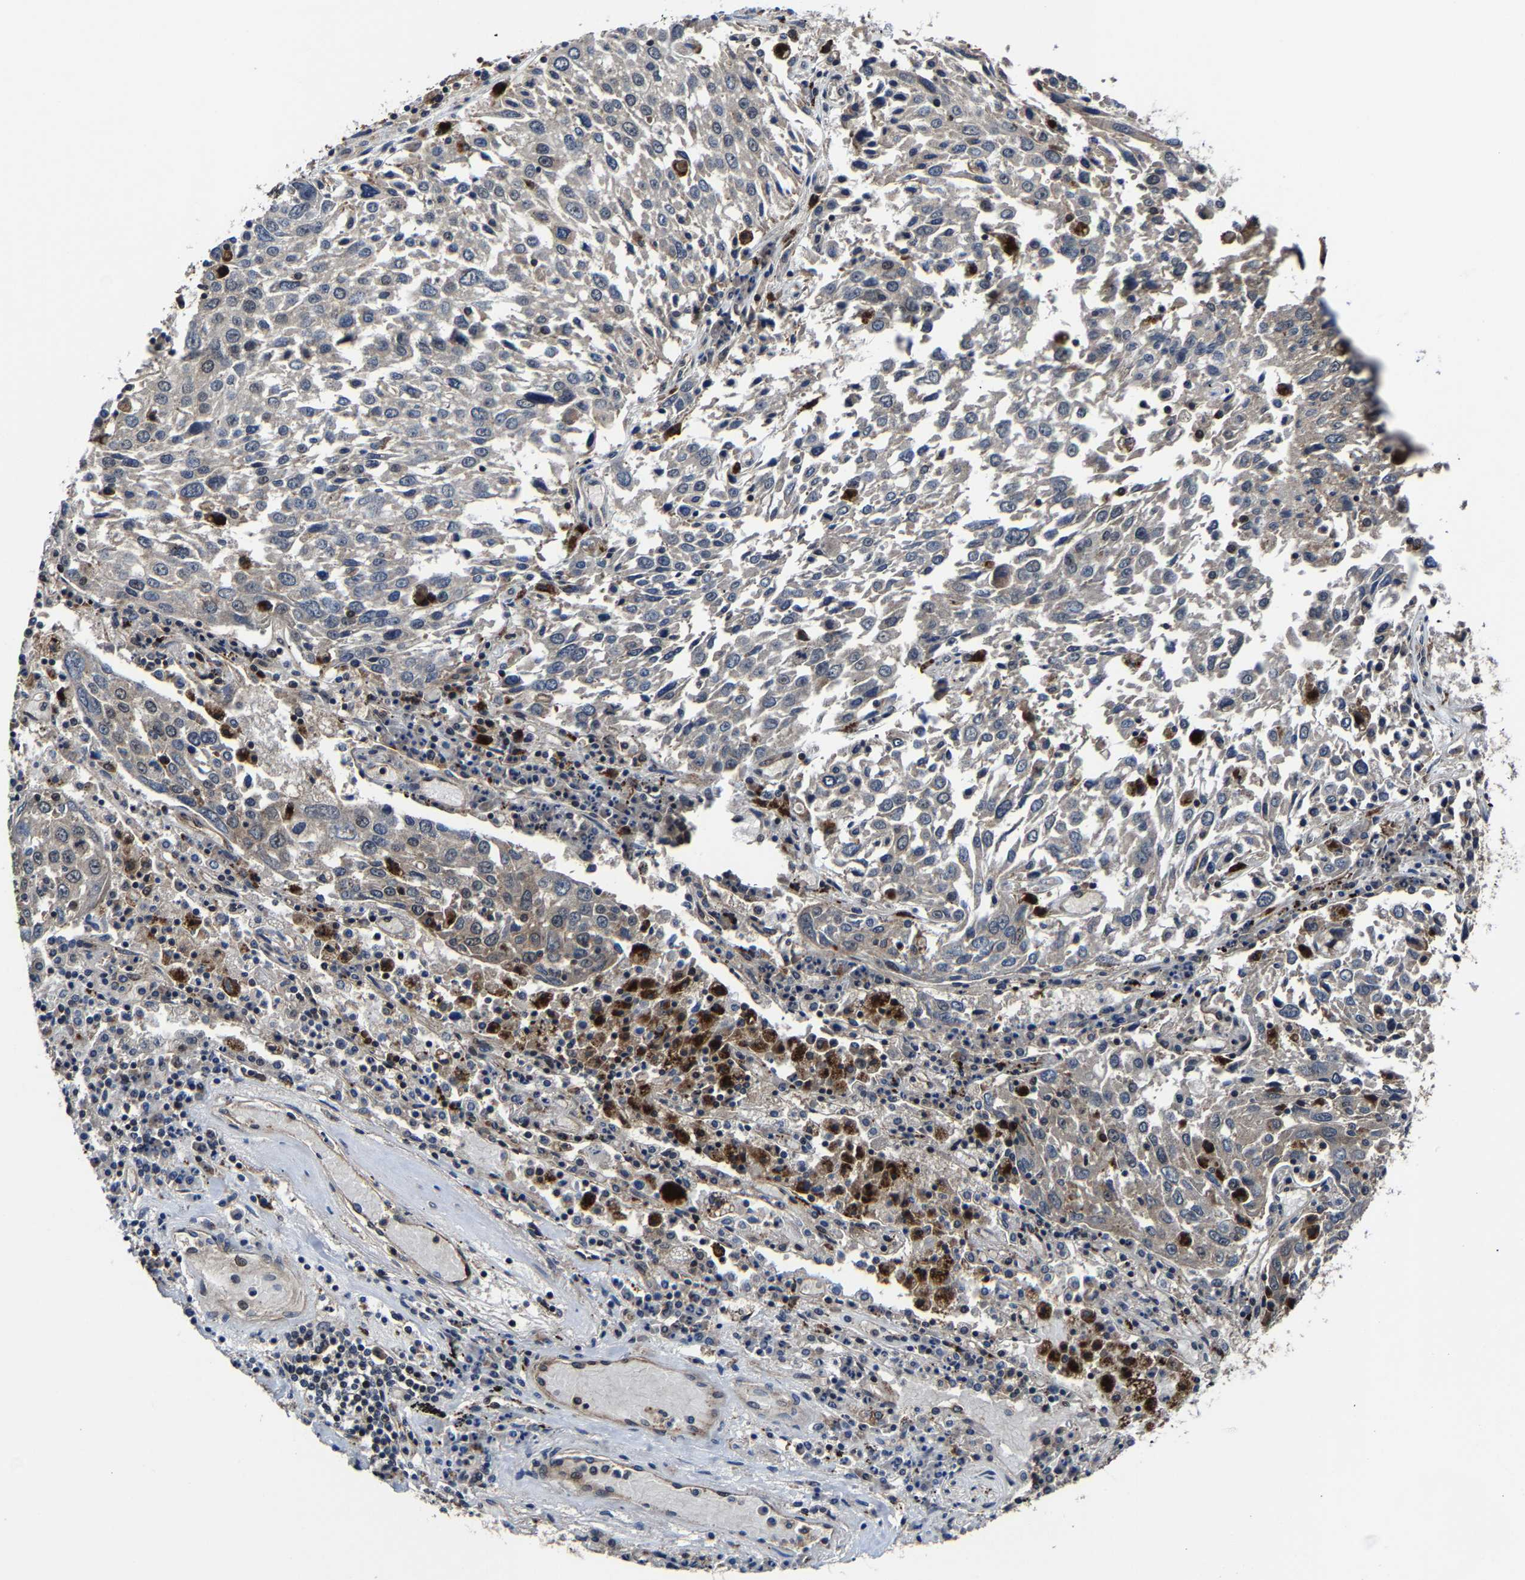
{"staining": {"intensity": "negative", "quantity": "none", "location": "none"}, "tissue": "lung cancer", "cell_type": "Tumor cells", "image_type": "cancer", "snomed": [{"axis": "morphology", "description": "Squamous cell carcinoma, NOS"}, {"axis": "topography", "description": "Lung"}], "caption": "Histopathology image shows no significant protein positivity in tumor cells of lung squamous cell carcinoma.", "gene": "ZCCHC7", "patient": {"sex": "male", "age": 65}}